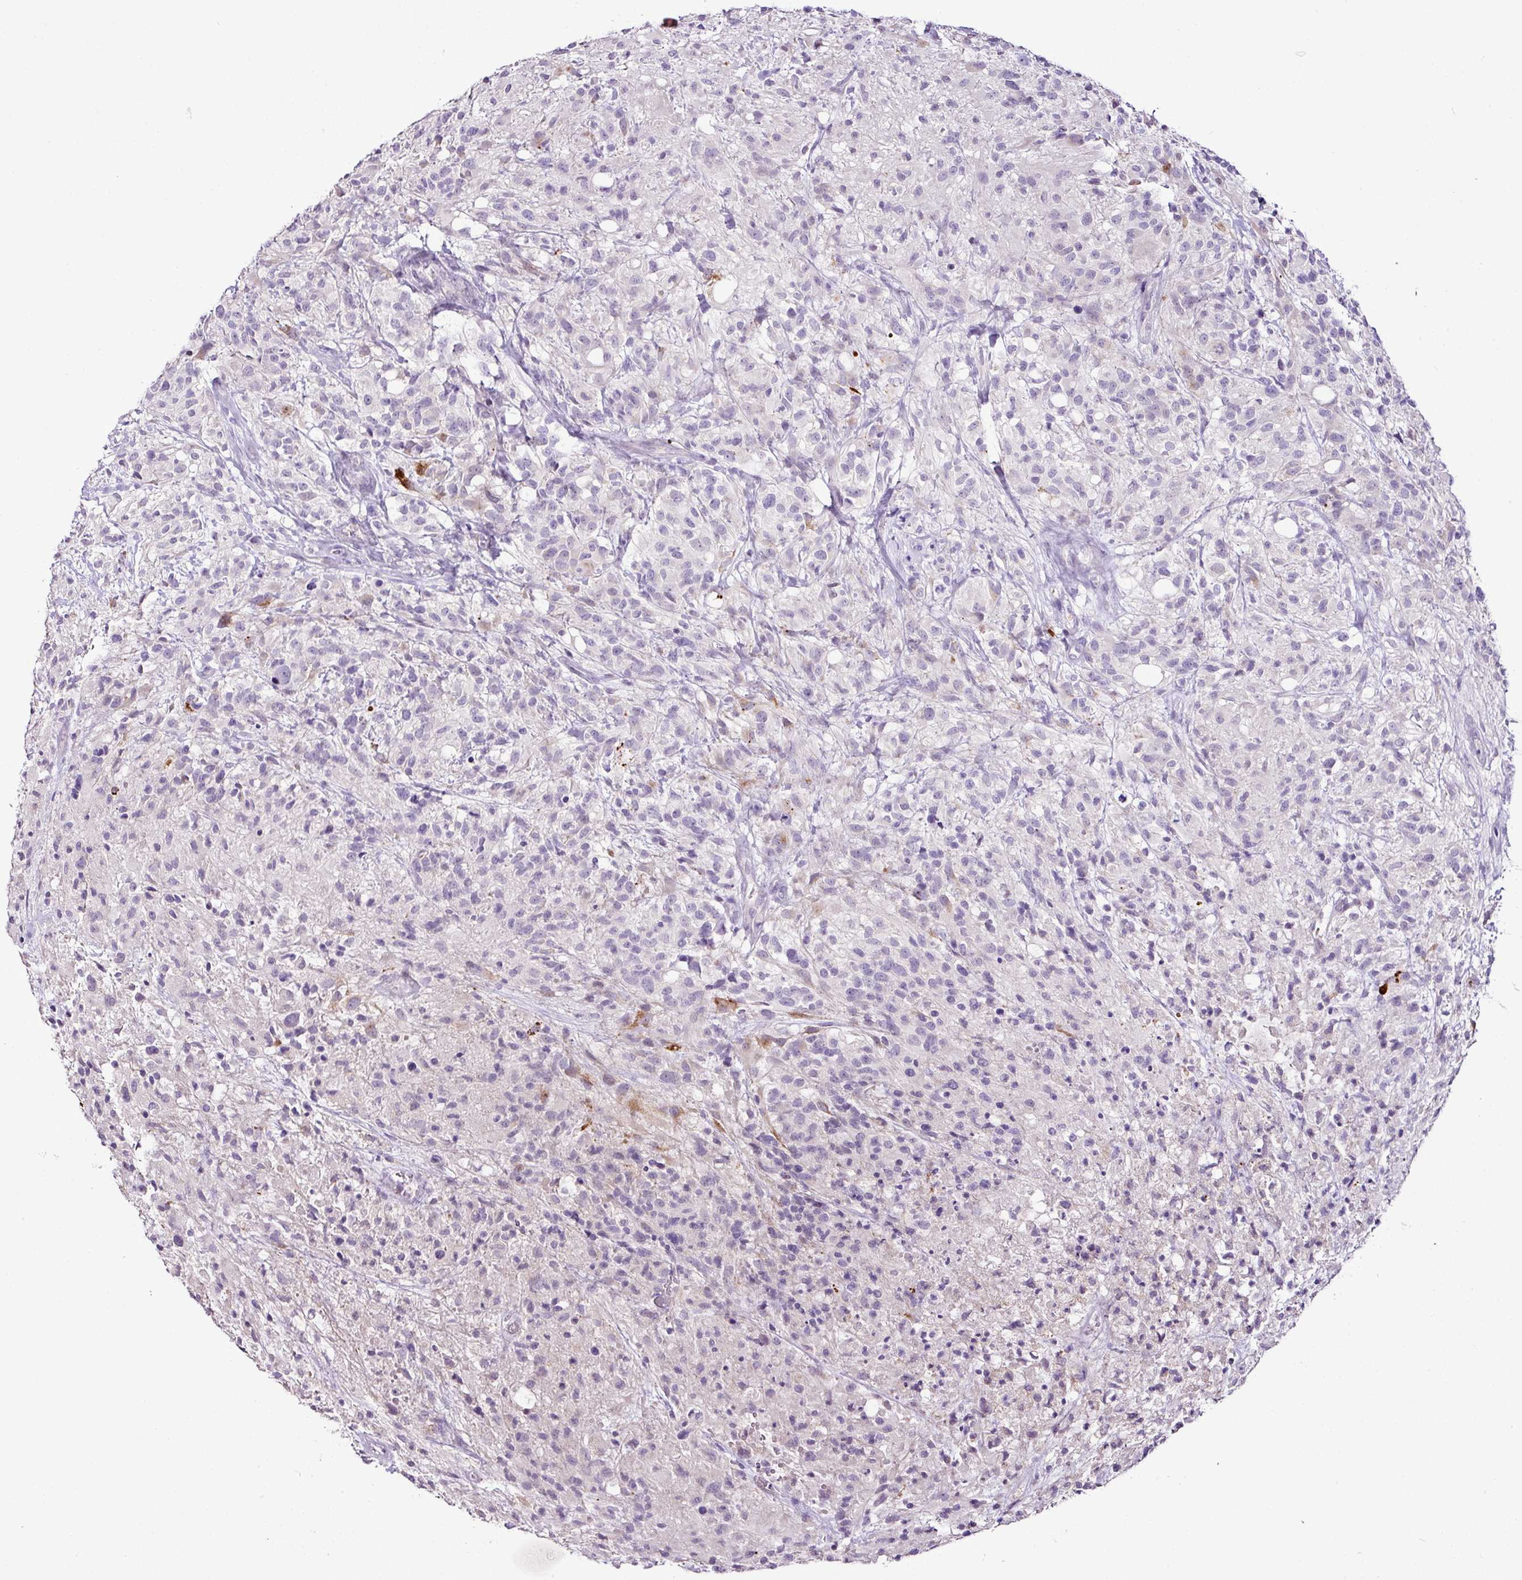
{"staining": {"intensity": "negative", "quantity": "none", "location": "none"}, "tissue": "glioma", "cell_type": "Tumor cells", "image_type": "cancer", "snomed": [{"axis": "morphology", "description": "Glioma, malignant, High grade"}, {"axis": "topography", "description": "Brain"}], "caption": "Immunohistochemistry histopathology image of neoplastic tissue: human malignant glioma (high-grade) stained with DAB (3,3'-diaminobenzidine) reveals no significant protein staining in tumor cells.", "gene": "ESR1", "patient": {"sex": "female", "age": 67}}